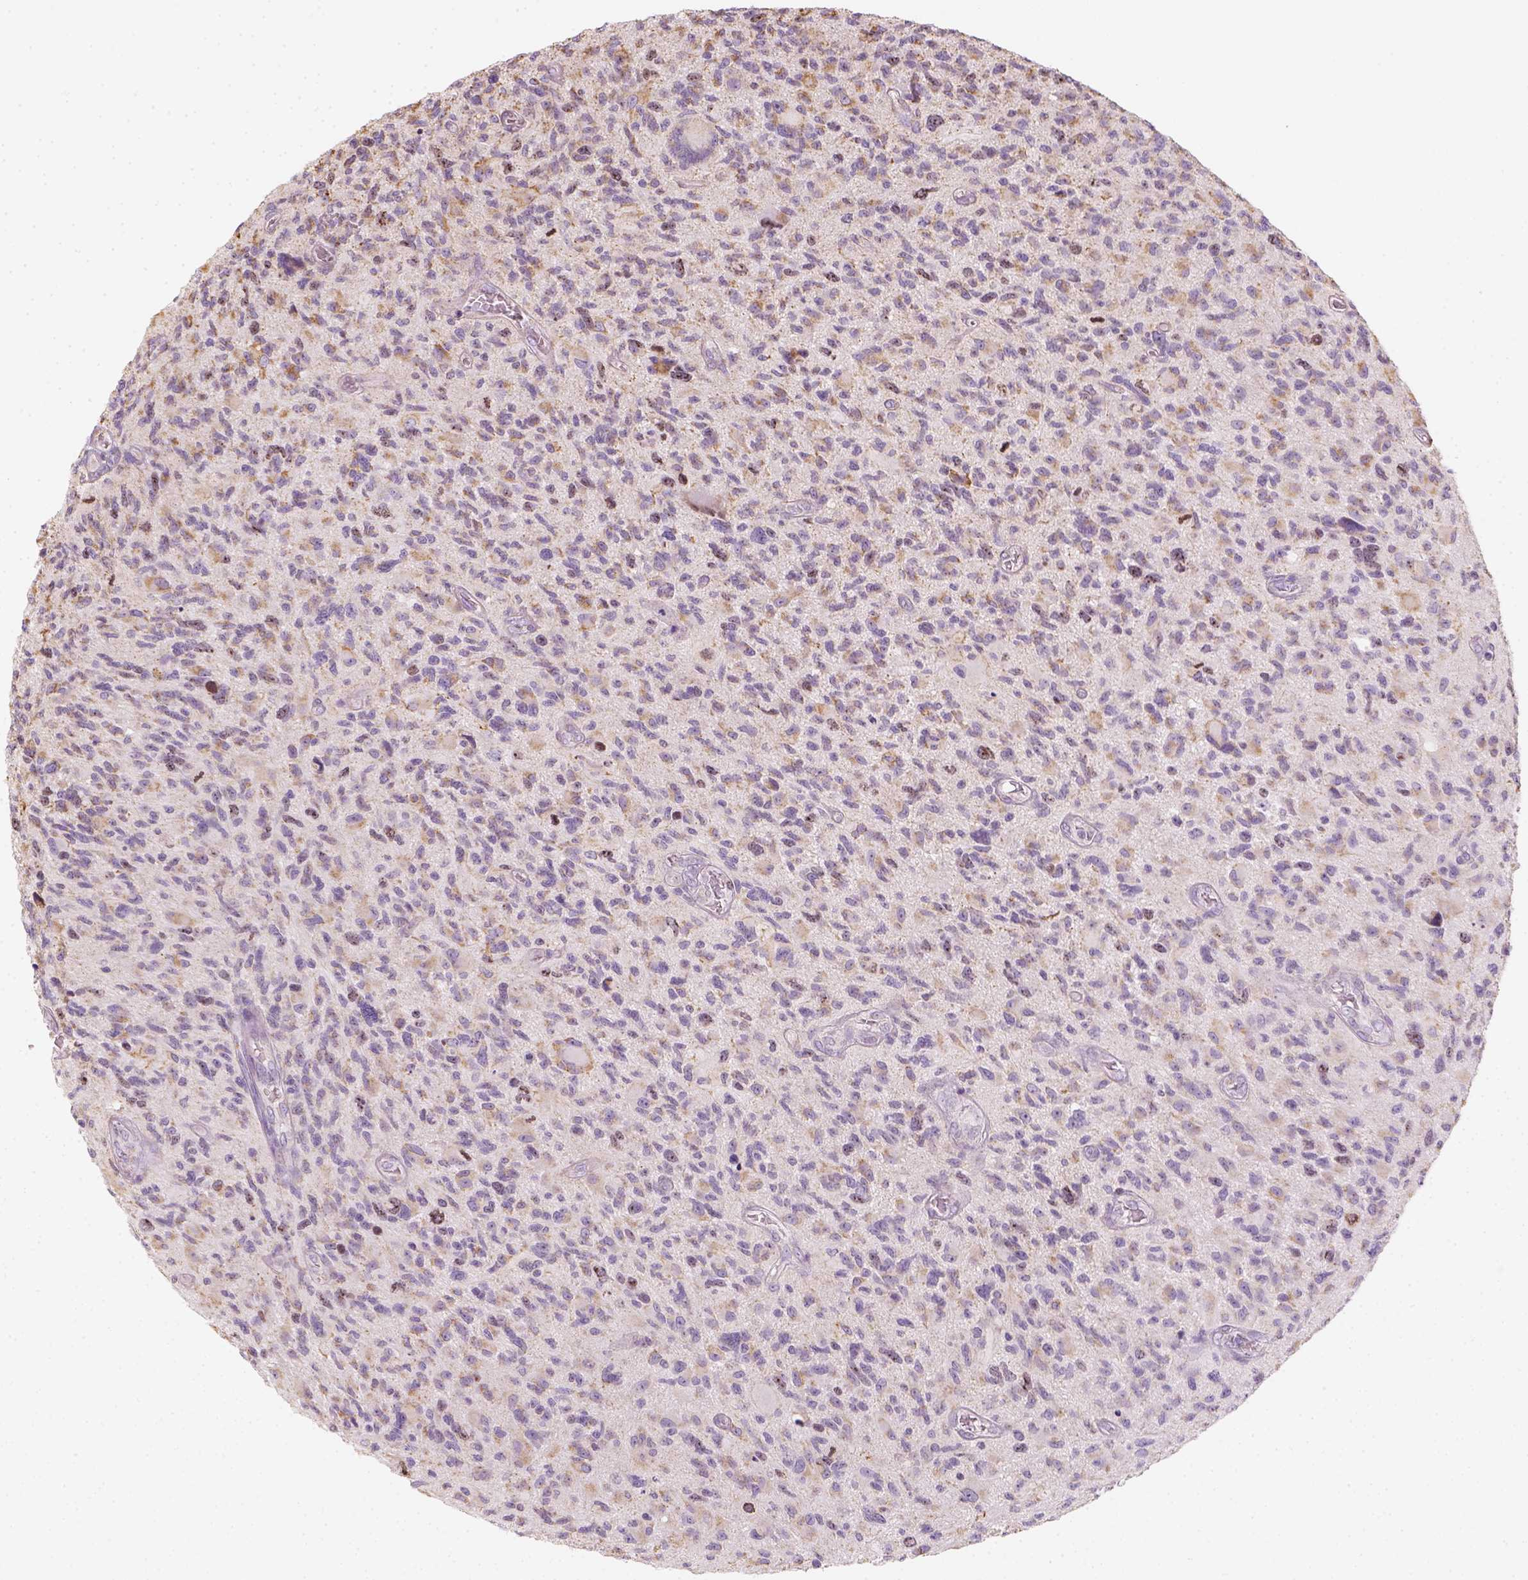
{"staining": {"intensity": "weak", "quantity": "<25%", "location": "cytoplasmic/membranous"}, "tissue": "glioma", "cell_type": "Tumor cells", "image_type": "cancer", "snomed": [{"axis": "morphology", "description": "Glioma, malignant, NOS"}, {"axis": "morphology", "description": "Glioma, malignant, High grade"}, {"axis": "topography", "description": "Brain"}], "caption": "Glioma stained for a protein using IHC demonstrates no positivity tumor cells.", "gene": "LCA5", "patient": {"sex": "female", "age": 71}}